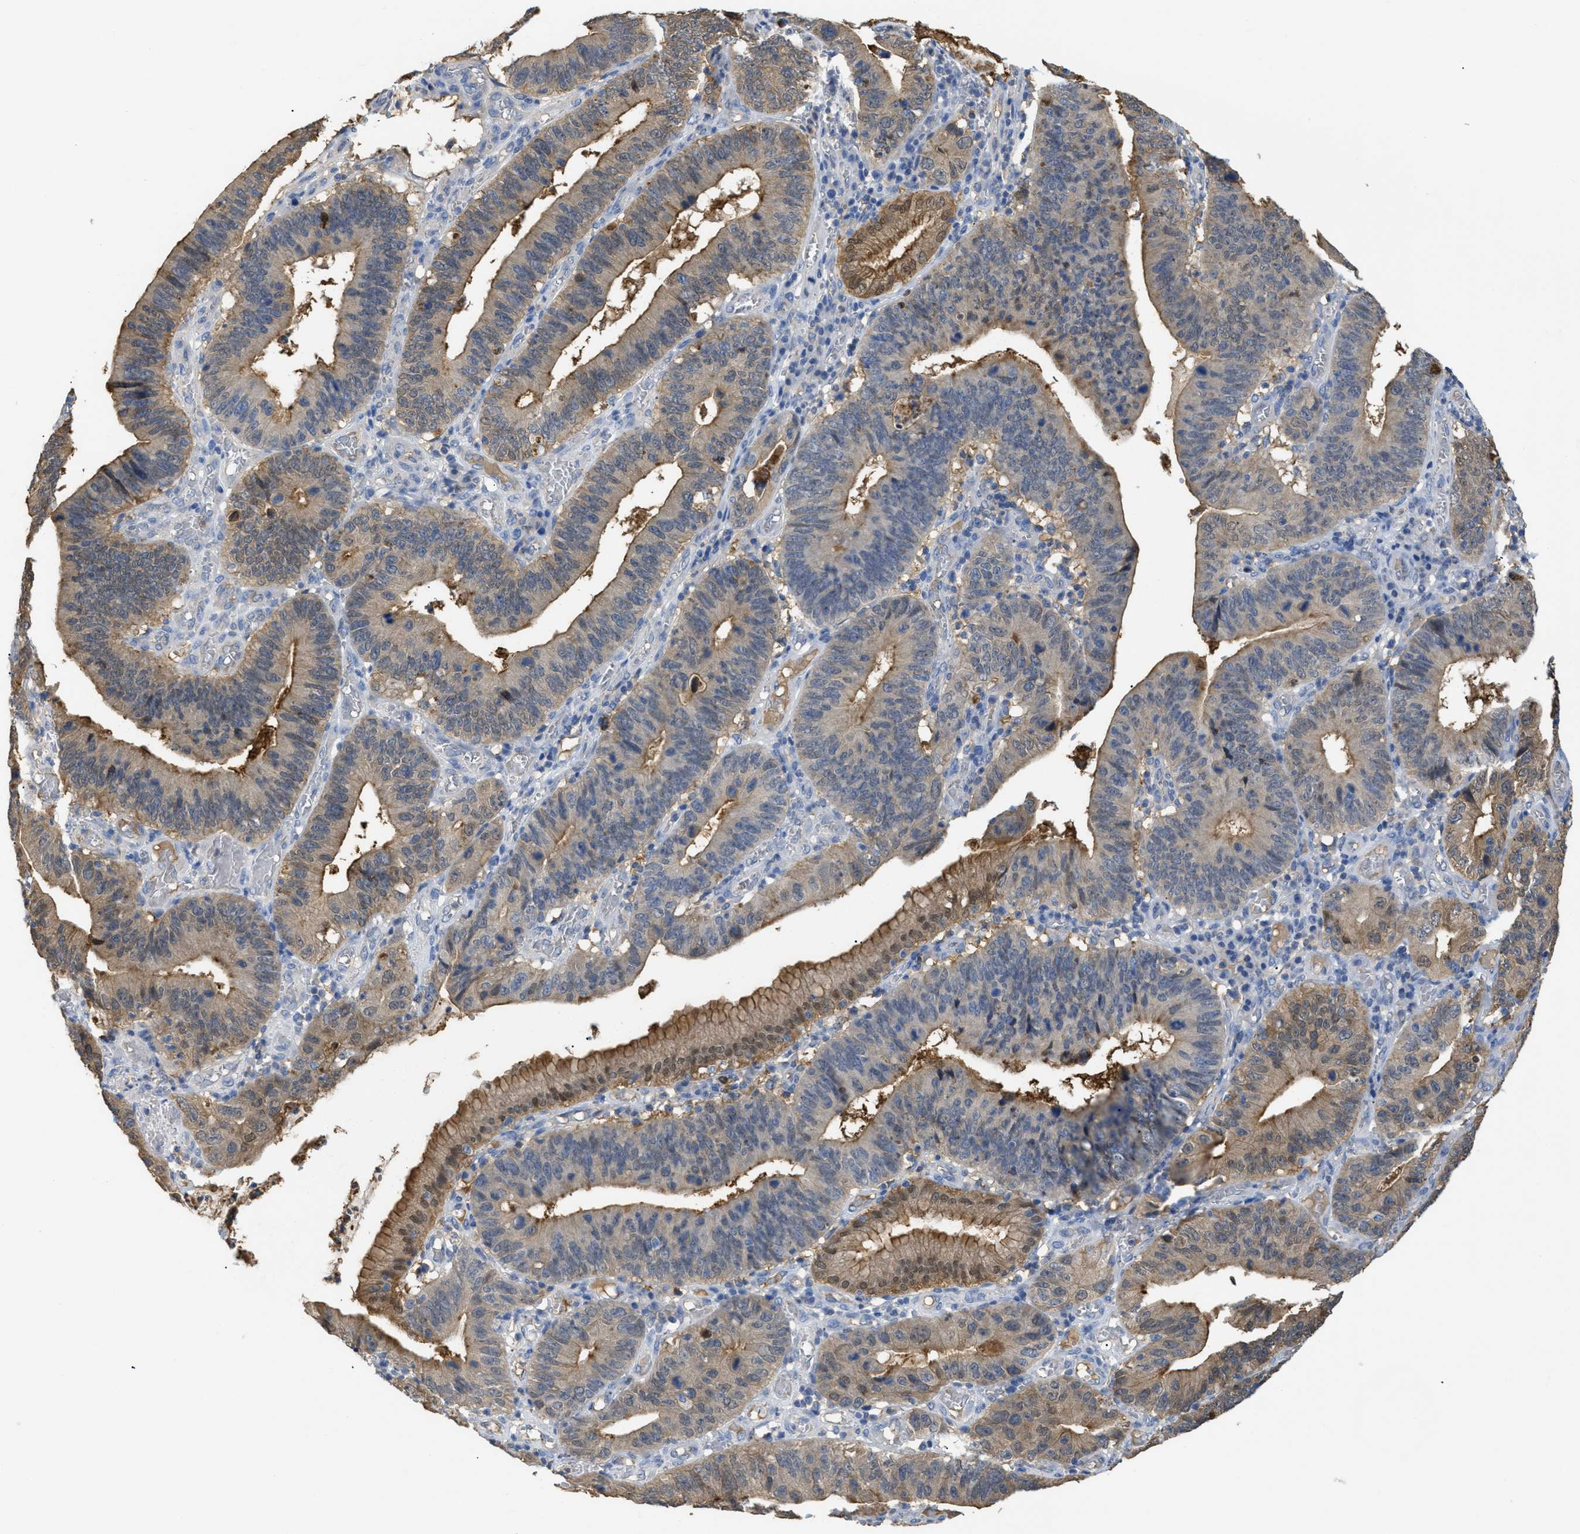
{"staining": {"intensity": "moderate", "quantity": ">75%", "location": "cytoplasmic/membranous,nuclear"}, "tissue": "stomach cancer", "cell_type": "Tumor cells", "image_type": "cancer", "snomed": [{"axis": "morphology", "description": "Adenocarcinoma, NOS"}, {"axis": "topography", "description": "Stomach"}, {"axis": "topography", "description": "Gastric cardia"}], "caption": "Adenocarcinoma (stomach) stained with a protein marker shows moderate staining in tumor cells.", "gene": "ANXA4", "patient": {"sex": "male", "age": 59}}